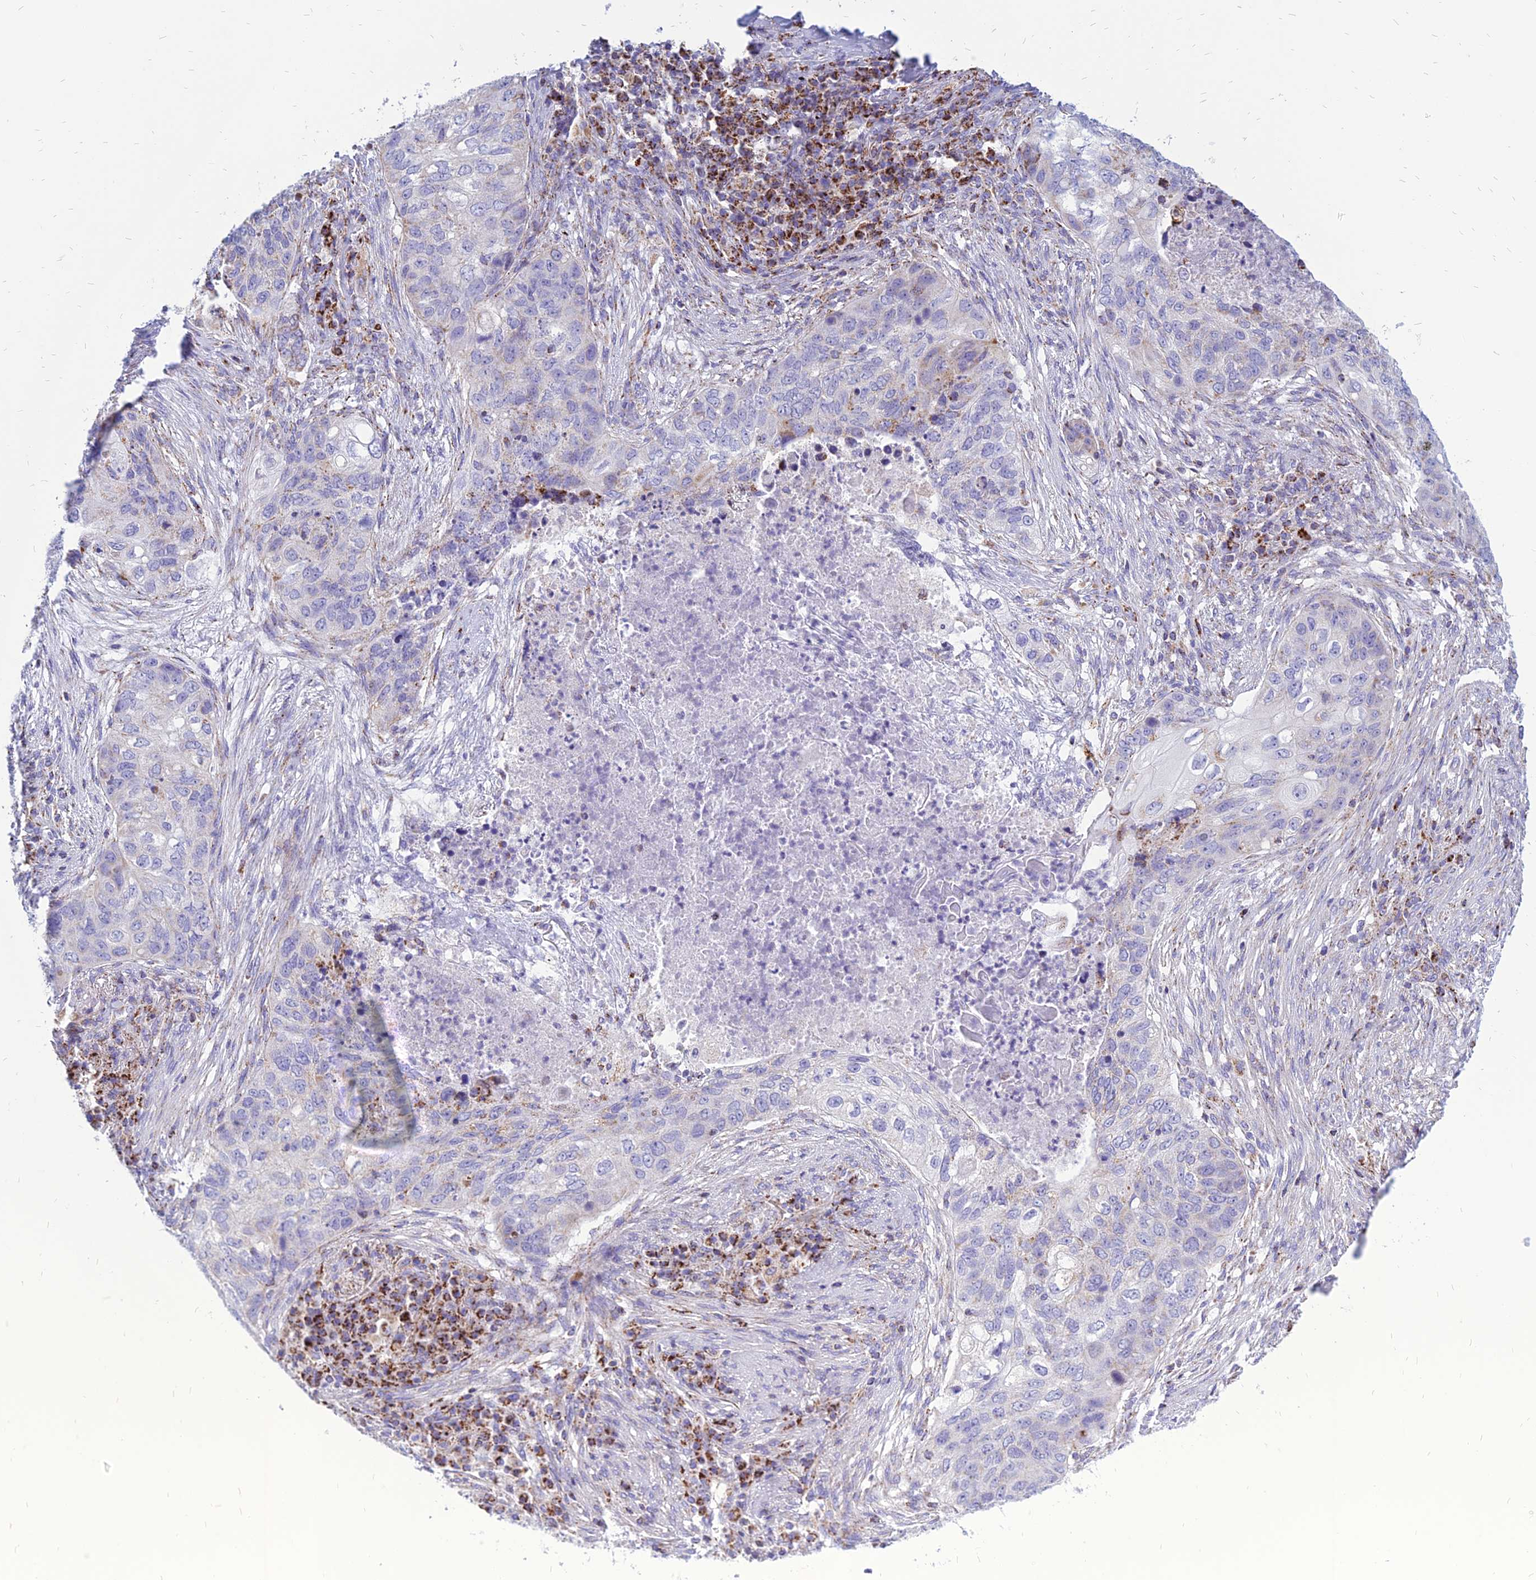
{"staining": {"intensity": "negative", "quantity": "none", "location": "none"}, "tissue": "lung cancer", "cell_type": "Tumor cells", "image_type": "cancer", "snomed": [{"axis": "morphology", "description": "Squamous cell carcinoma, NOS"}, {"axis": "topography", "description": "Lung"}], "caption": "Lung cancer (squamous cell carcinoma) stained for a protein using immunohistochemistry reveals no expression tumor cells.", "gene": "PACC1", "patient": {"sex": "female", "age": 63}}